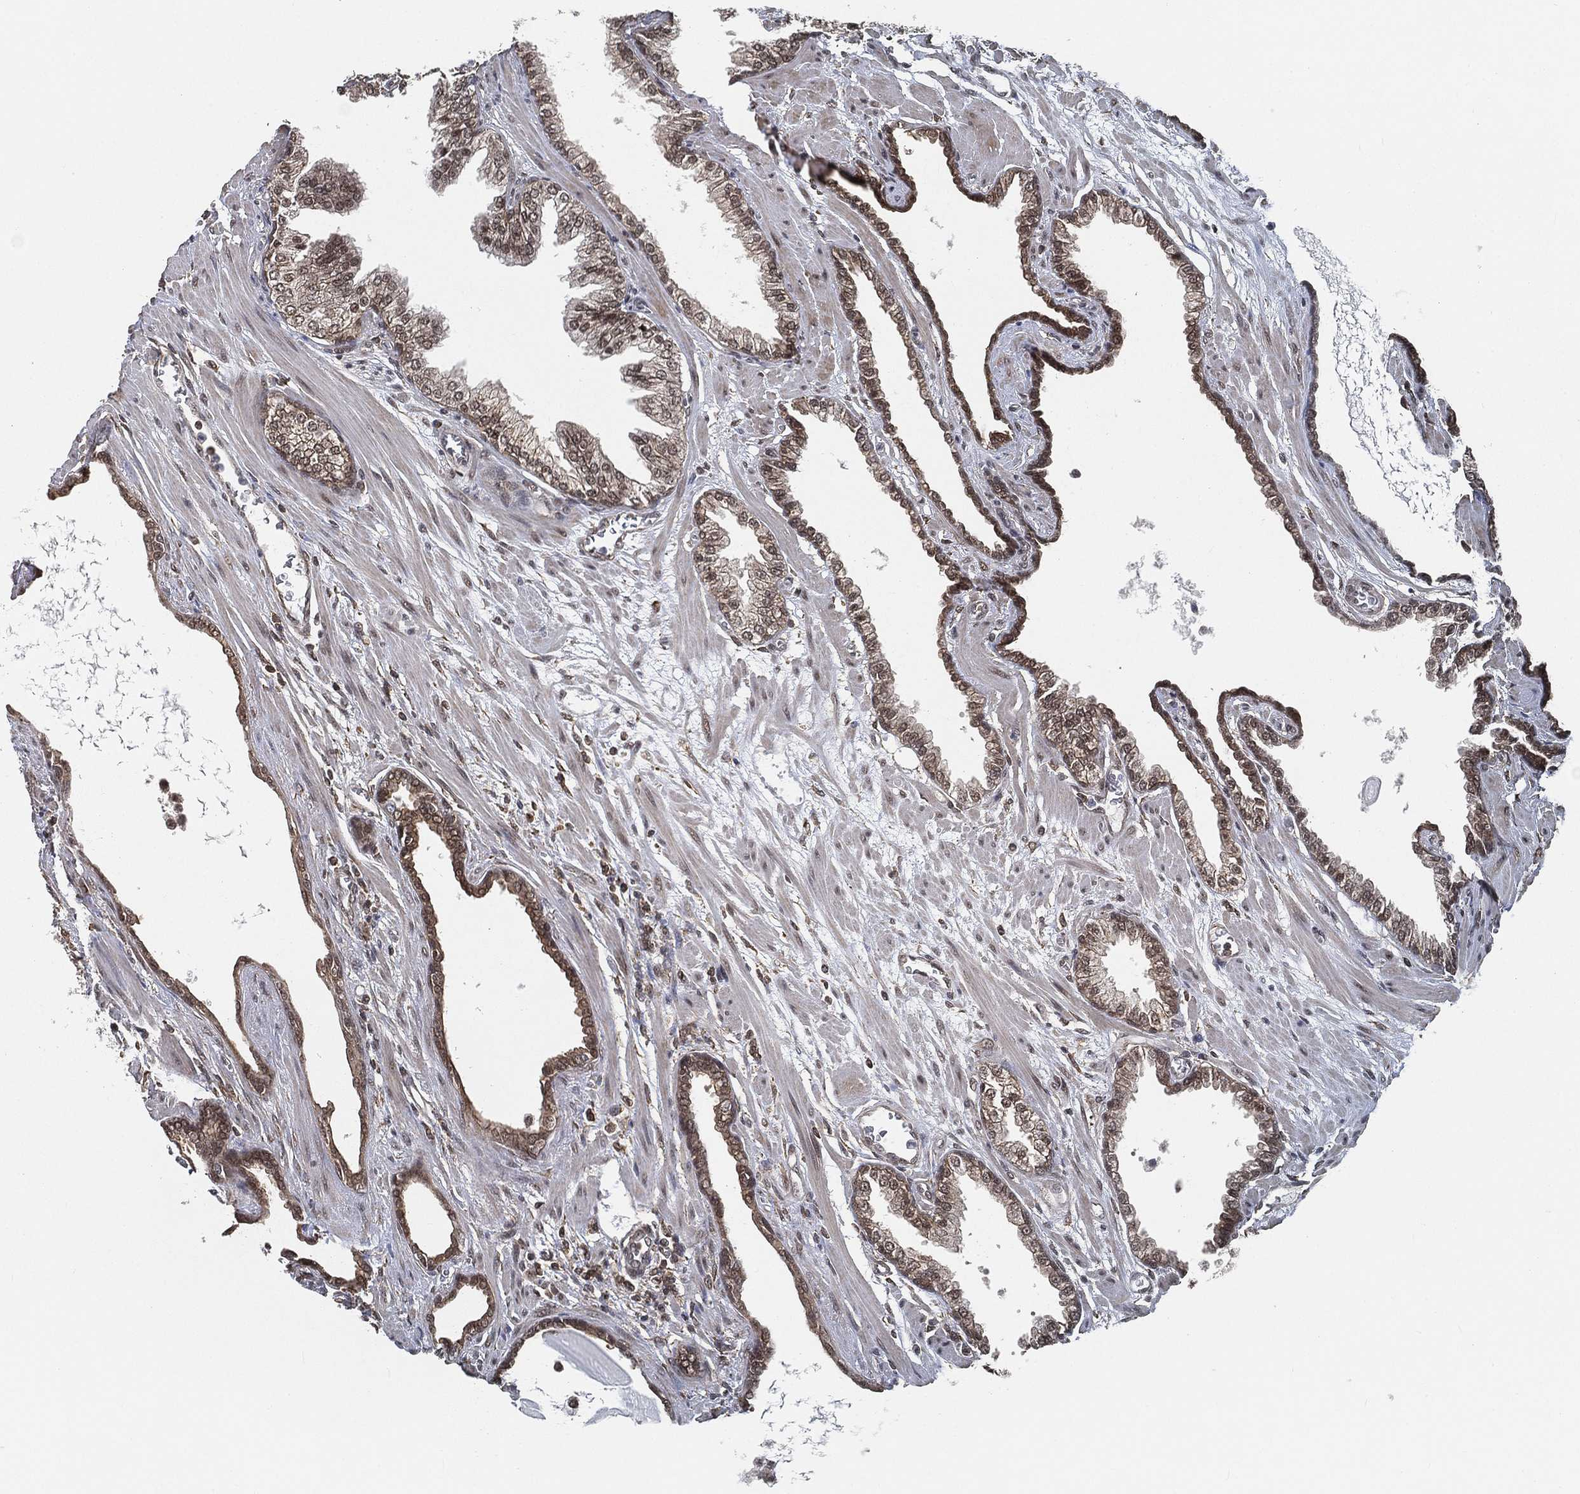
{"staining": {"intensity": "strong", "quantity": ">75%", "location": "cytoplasmic/membranous"}, "tissue": "prostate cancer", "cell_type": "Tumor cells", "image_type": "cancer", "snomed": [{"axis": "morphology", "description": "Adenocarcinoma, Low grade"}, {"axis": "topography", "description": "Prostate"}], "caption": "Human prostate cancer stained for a protein (brown) reveals strong cytoplasmic/membranous positive expression in about >75% of tumor cells.", "gene": "RSRC2", "patient": {"sex": "male", "age": 69}}